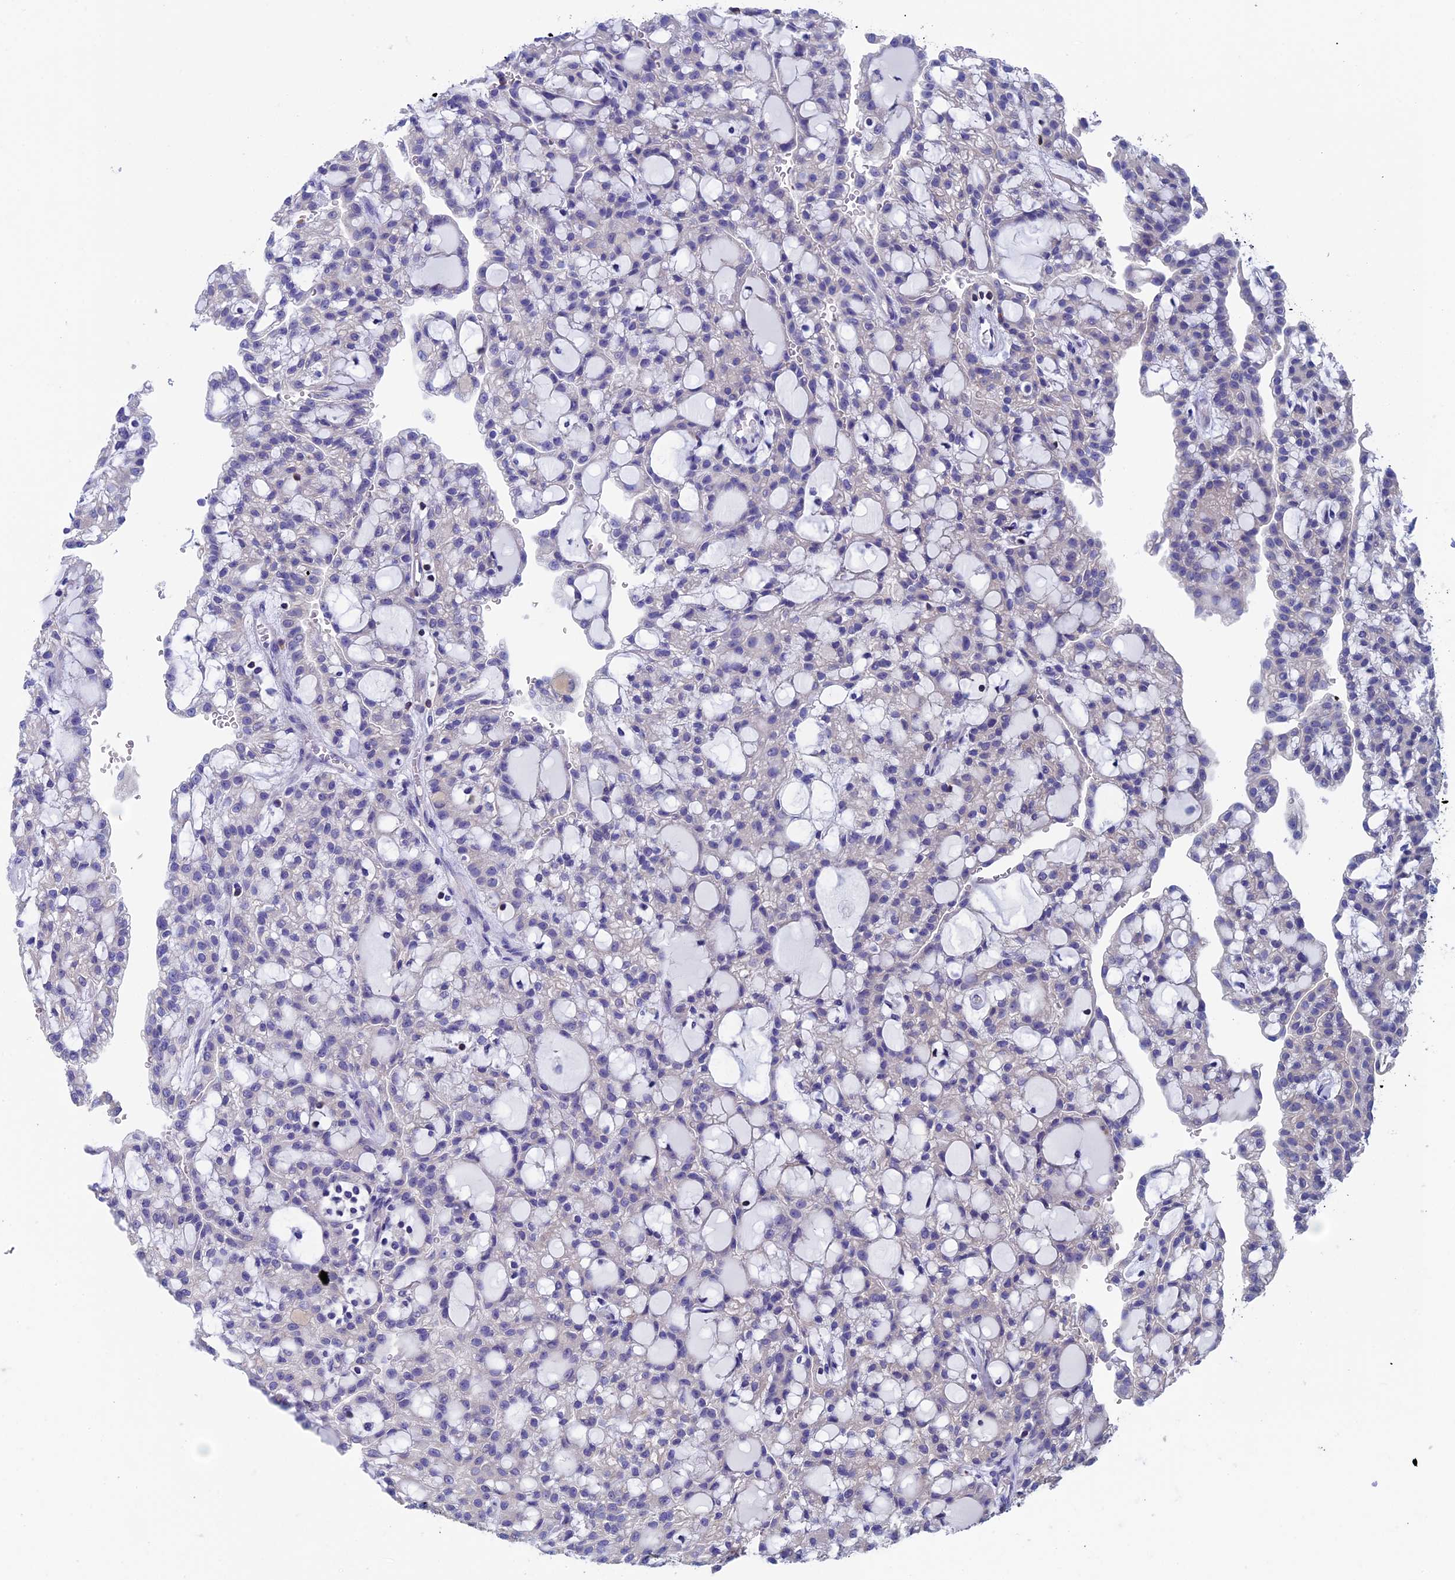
{"staining": {"intensity": "negative", "quantity": "none", "location": "none"}, "tissue": "renal cancer", "cell_type": "Tumor cells", "image_type": "cancer", "snomed": [{"axis": "morphology", "description": "Adenocarcinoma, NOS"}, {"axis": "topography", "description": "Kidney"}], "caption": "Tumor cells show no significant expression in adenocarcinoma (renal). (Stains: DAB IHC with hematoxylin counter stain, Microscopy: brightfield microscopy at high magnification).", "gene": "SEPTIN1", "patient": {"sex": "male", "age": 63}}